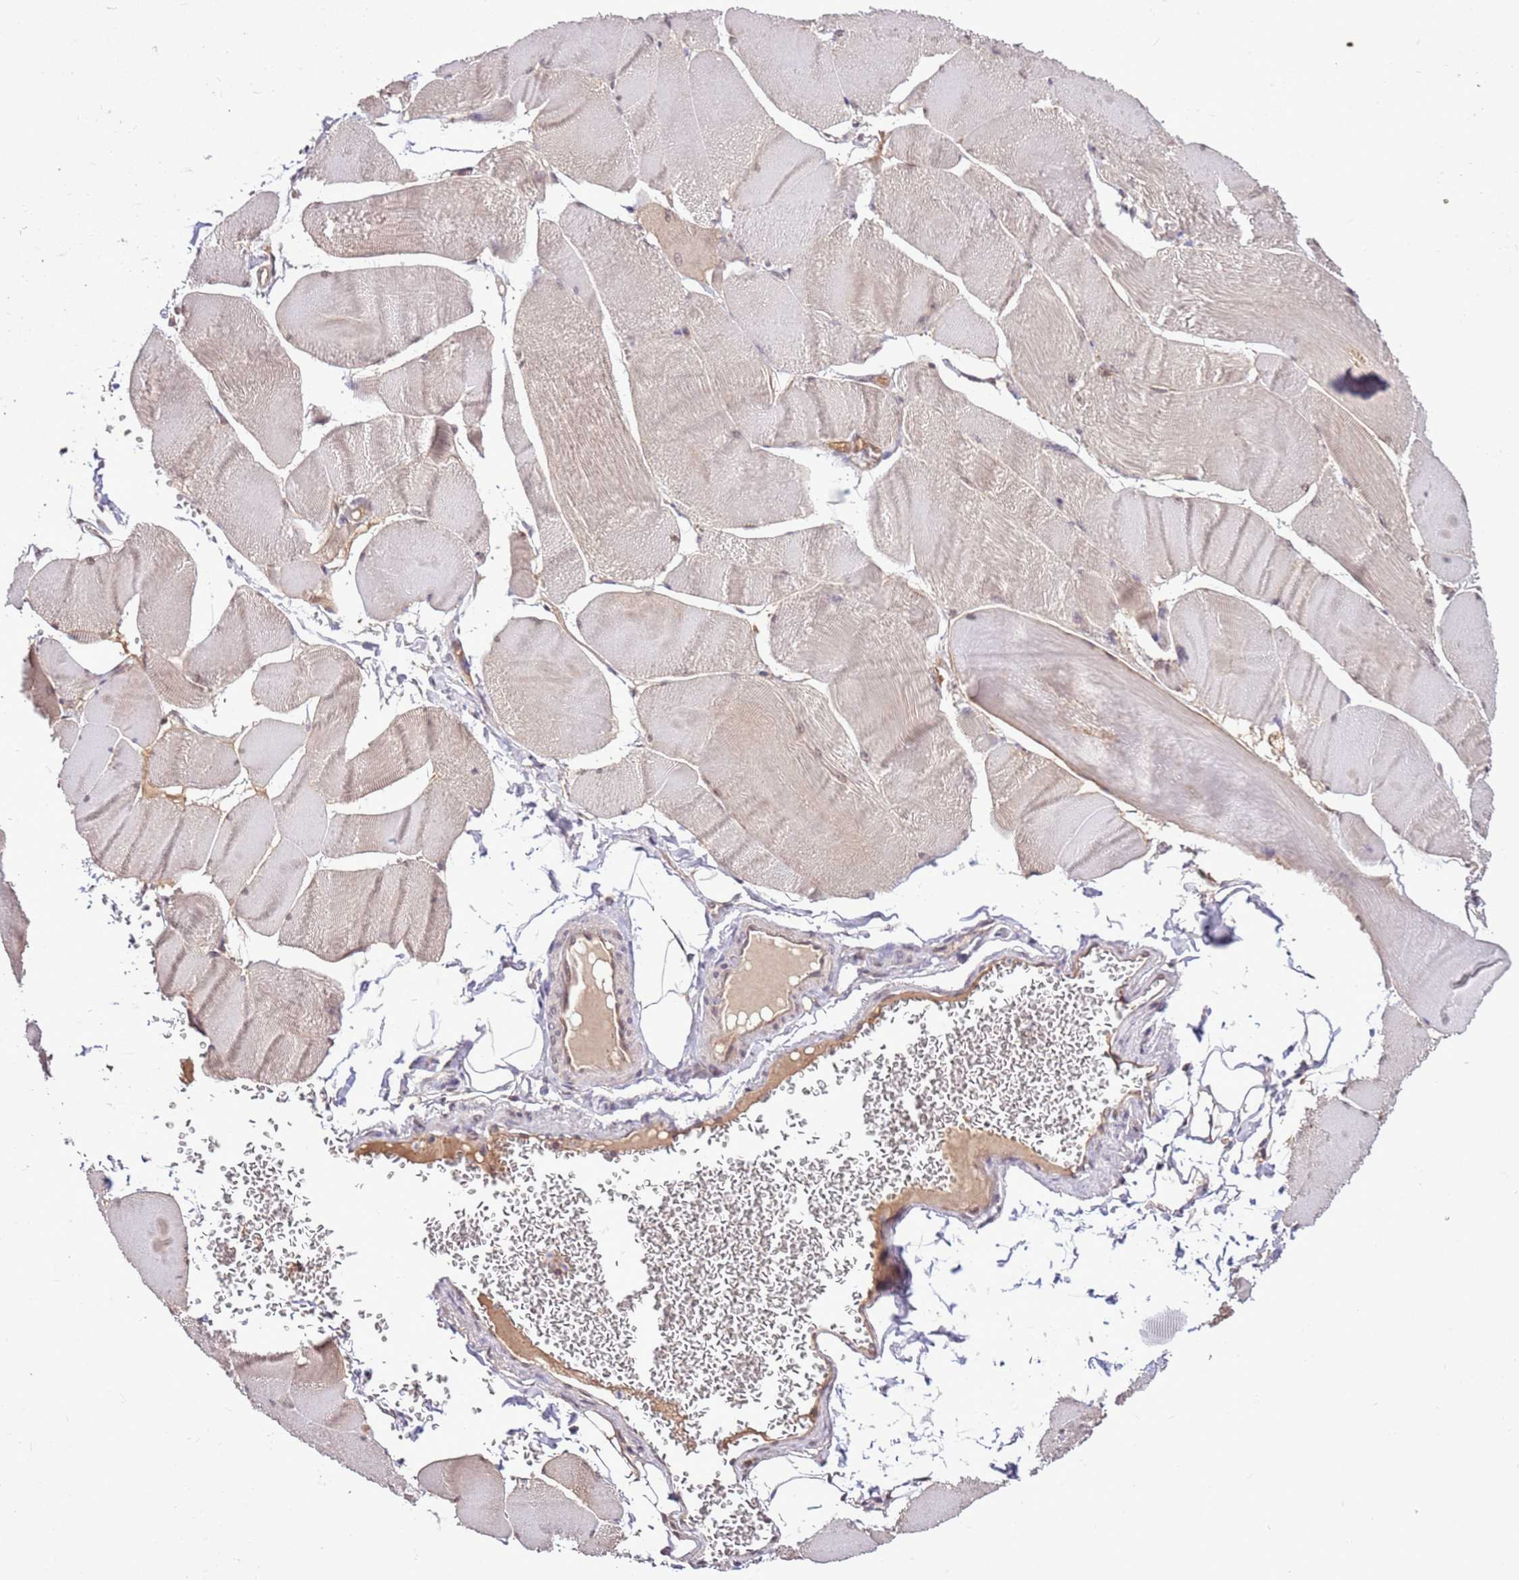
{"staining": {"intensity": "weak", "quantity": "<25%", "location": "cytoplasmic/membranous"}, "tissue": "skeletal muscle", "cell_type": "Myocytes", "image_type": "normal", "snomed": [{"axis": "morphology", "description": "Normal tissue, NOS"}, {"axis": "morphology", "description": "Basal cell carcinoma"}, {"axis": "topography", "description": "Skeletal muscle"}], "caption": "Immunohistochemistry (IHC) image of benign skeletal muscle stained for a protein (brown), which displays no staining in myocytes.", "gene": "BBS5", "patient": {"sex": "female", "age": 64}}